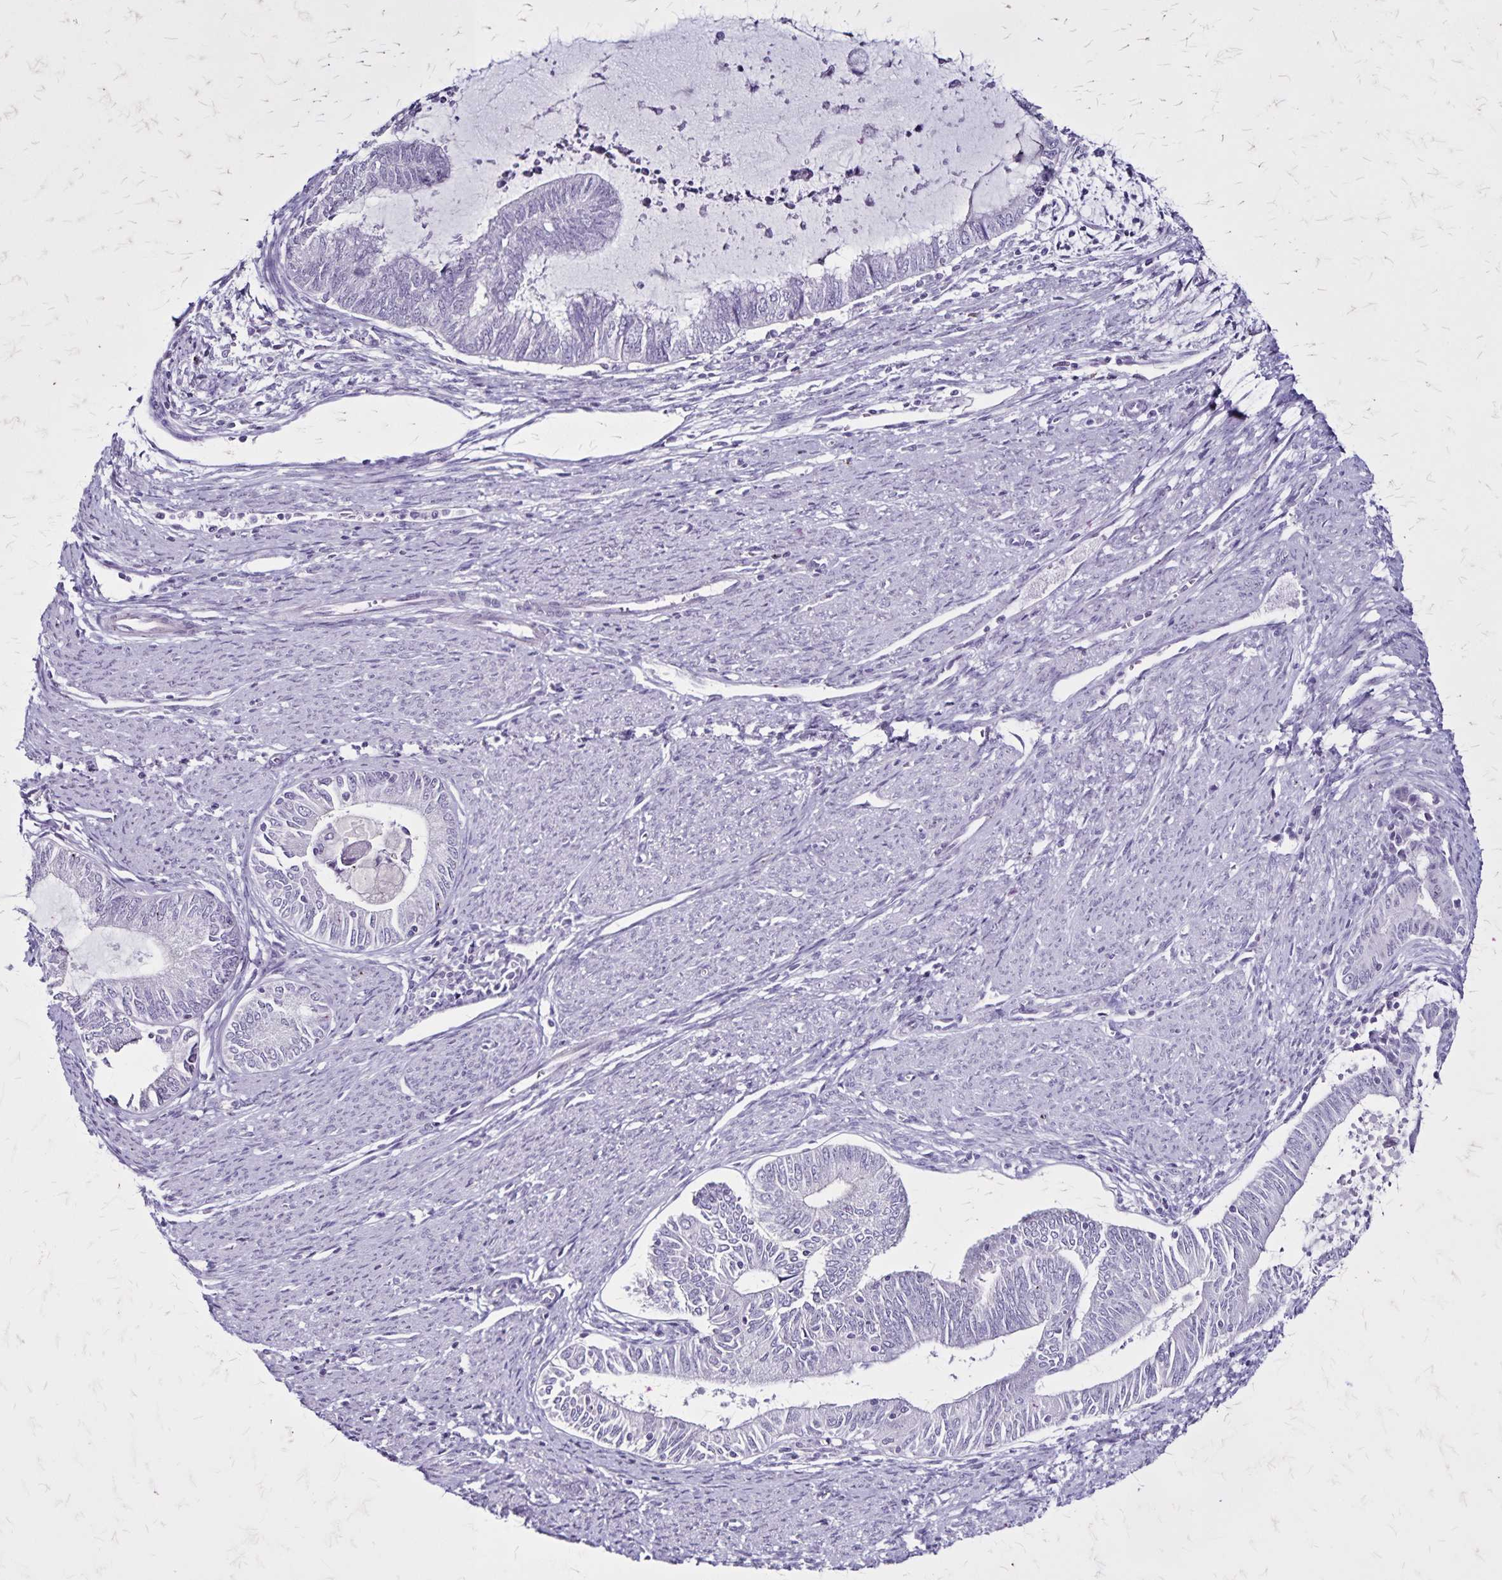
{"staining": {"intensity": "negative", "quantity": "none", "location": "none"}, "tissue": "endometrial cancer", "cell_type": "Tumor cells", "image_type": "cancer", "snomed": [{"axis": "morphology", "description": "Adenocarcinoma, NOS"}, {"axis": "topography", "description": "Endometrium"}], "caption": "IHC micrograph of neoplastic tissue: human endometrial cancer (adenocarcinoma) stained with DAB (3,3'-diaminobenzidine) demonstrates no significant protein staining in tumor cells.", "gene": "KRT2", "patient": {"sex": "female", "age": 79}}